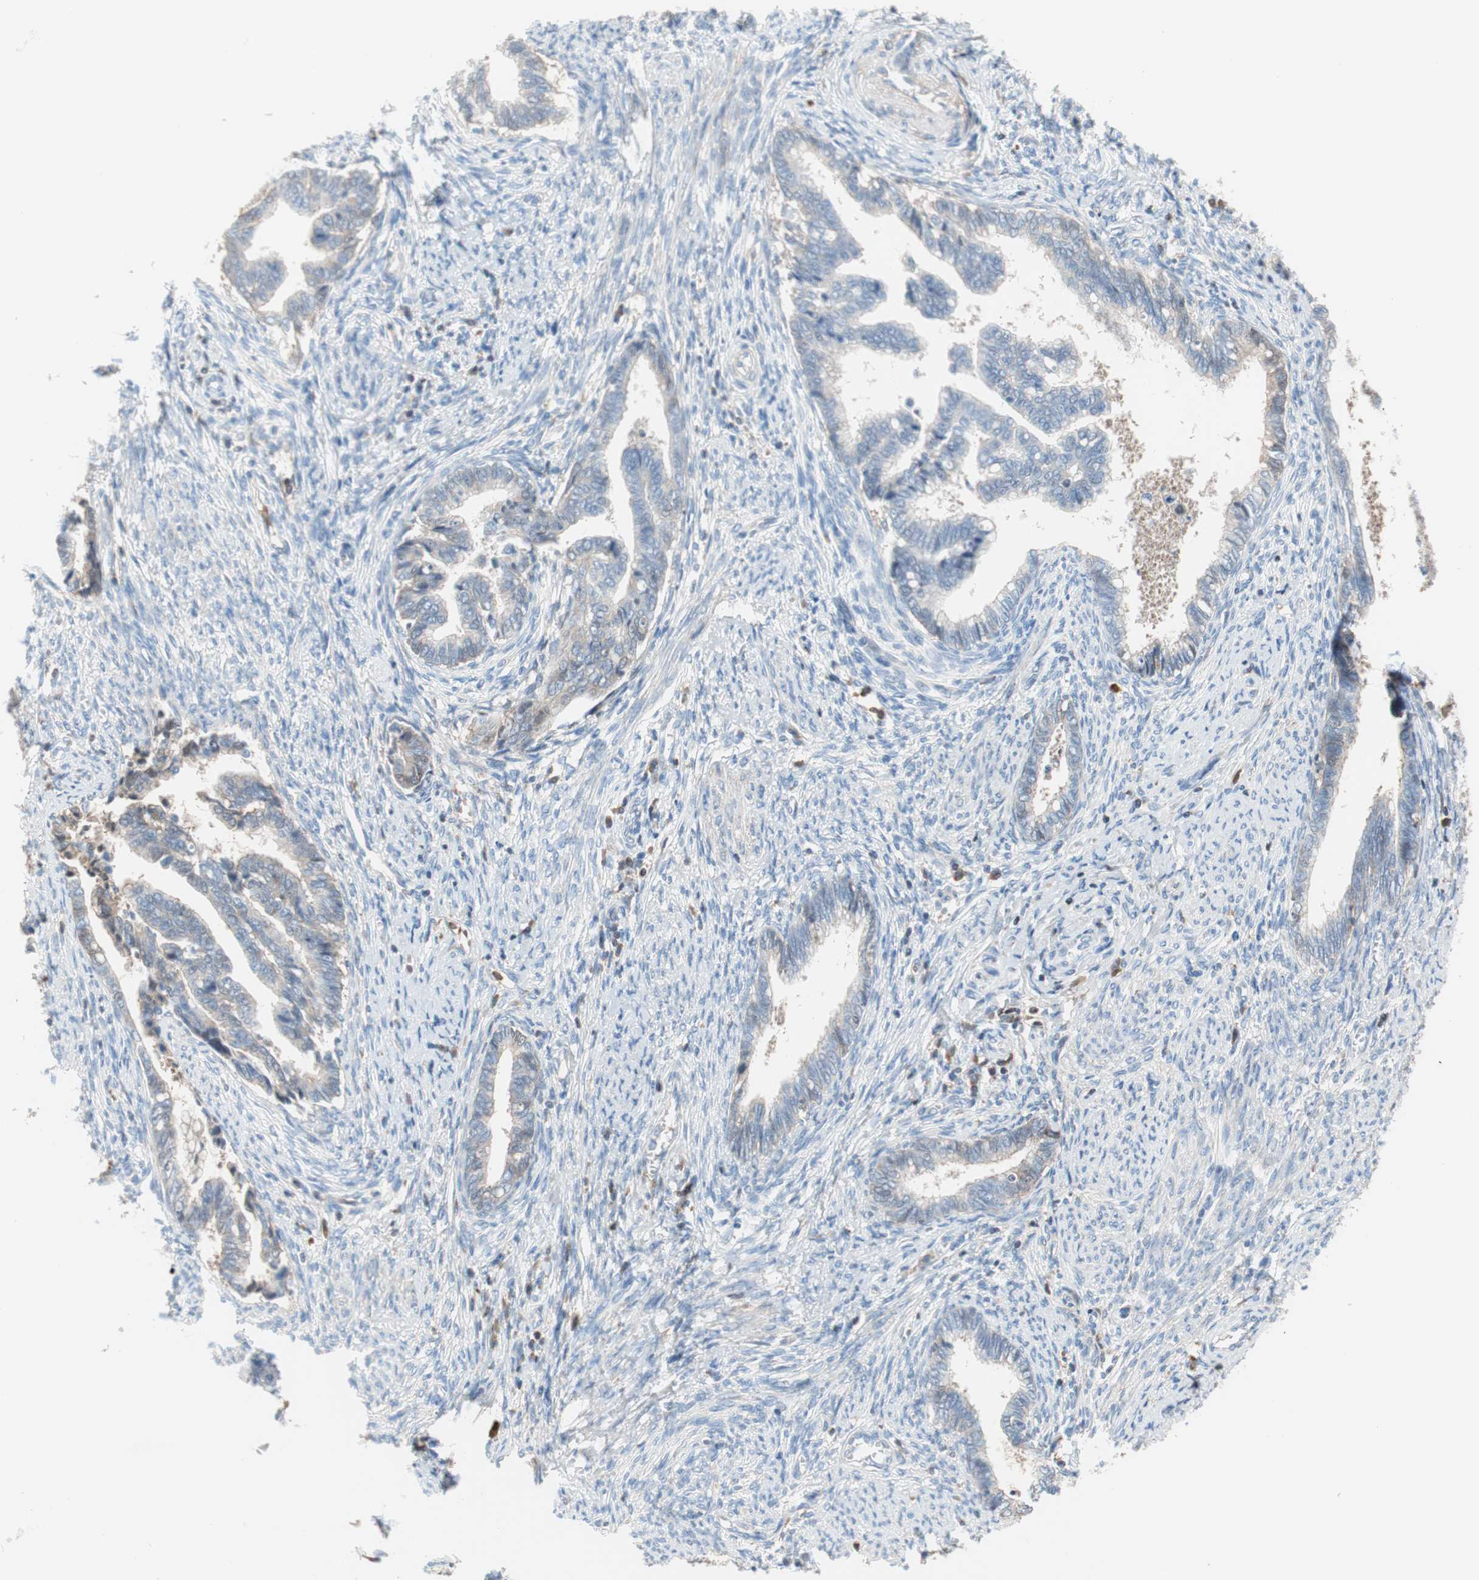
{"staining": {"intensity": "weak", "quantity": "25%-75%", "location": "cytoplasmic/membranous"}, "tissue": "cervical cancer", "cell_type": "Tumor cells", "image_type": "cancer", "snomed": [{"axis": "morphology", "description": "Adenocarcinoma, NOS"}, {"axis": "topography", "description": "Cervix"}], "caption": "Immunohistochemistry staining of cervical adenocarcinoma, which reveals low levels of weak cytoplasmic/membranous staining in approximately 25%-75% of tumor cells indicating weak cytoplasmic/membranous protein positivity. The staining was performed using DAB (brown) for protein detection and nuclei were counterstained in hematoxylin (blue).", "gene": "RBP4", "patient": {"sex": "female", "age": 44}}